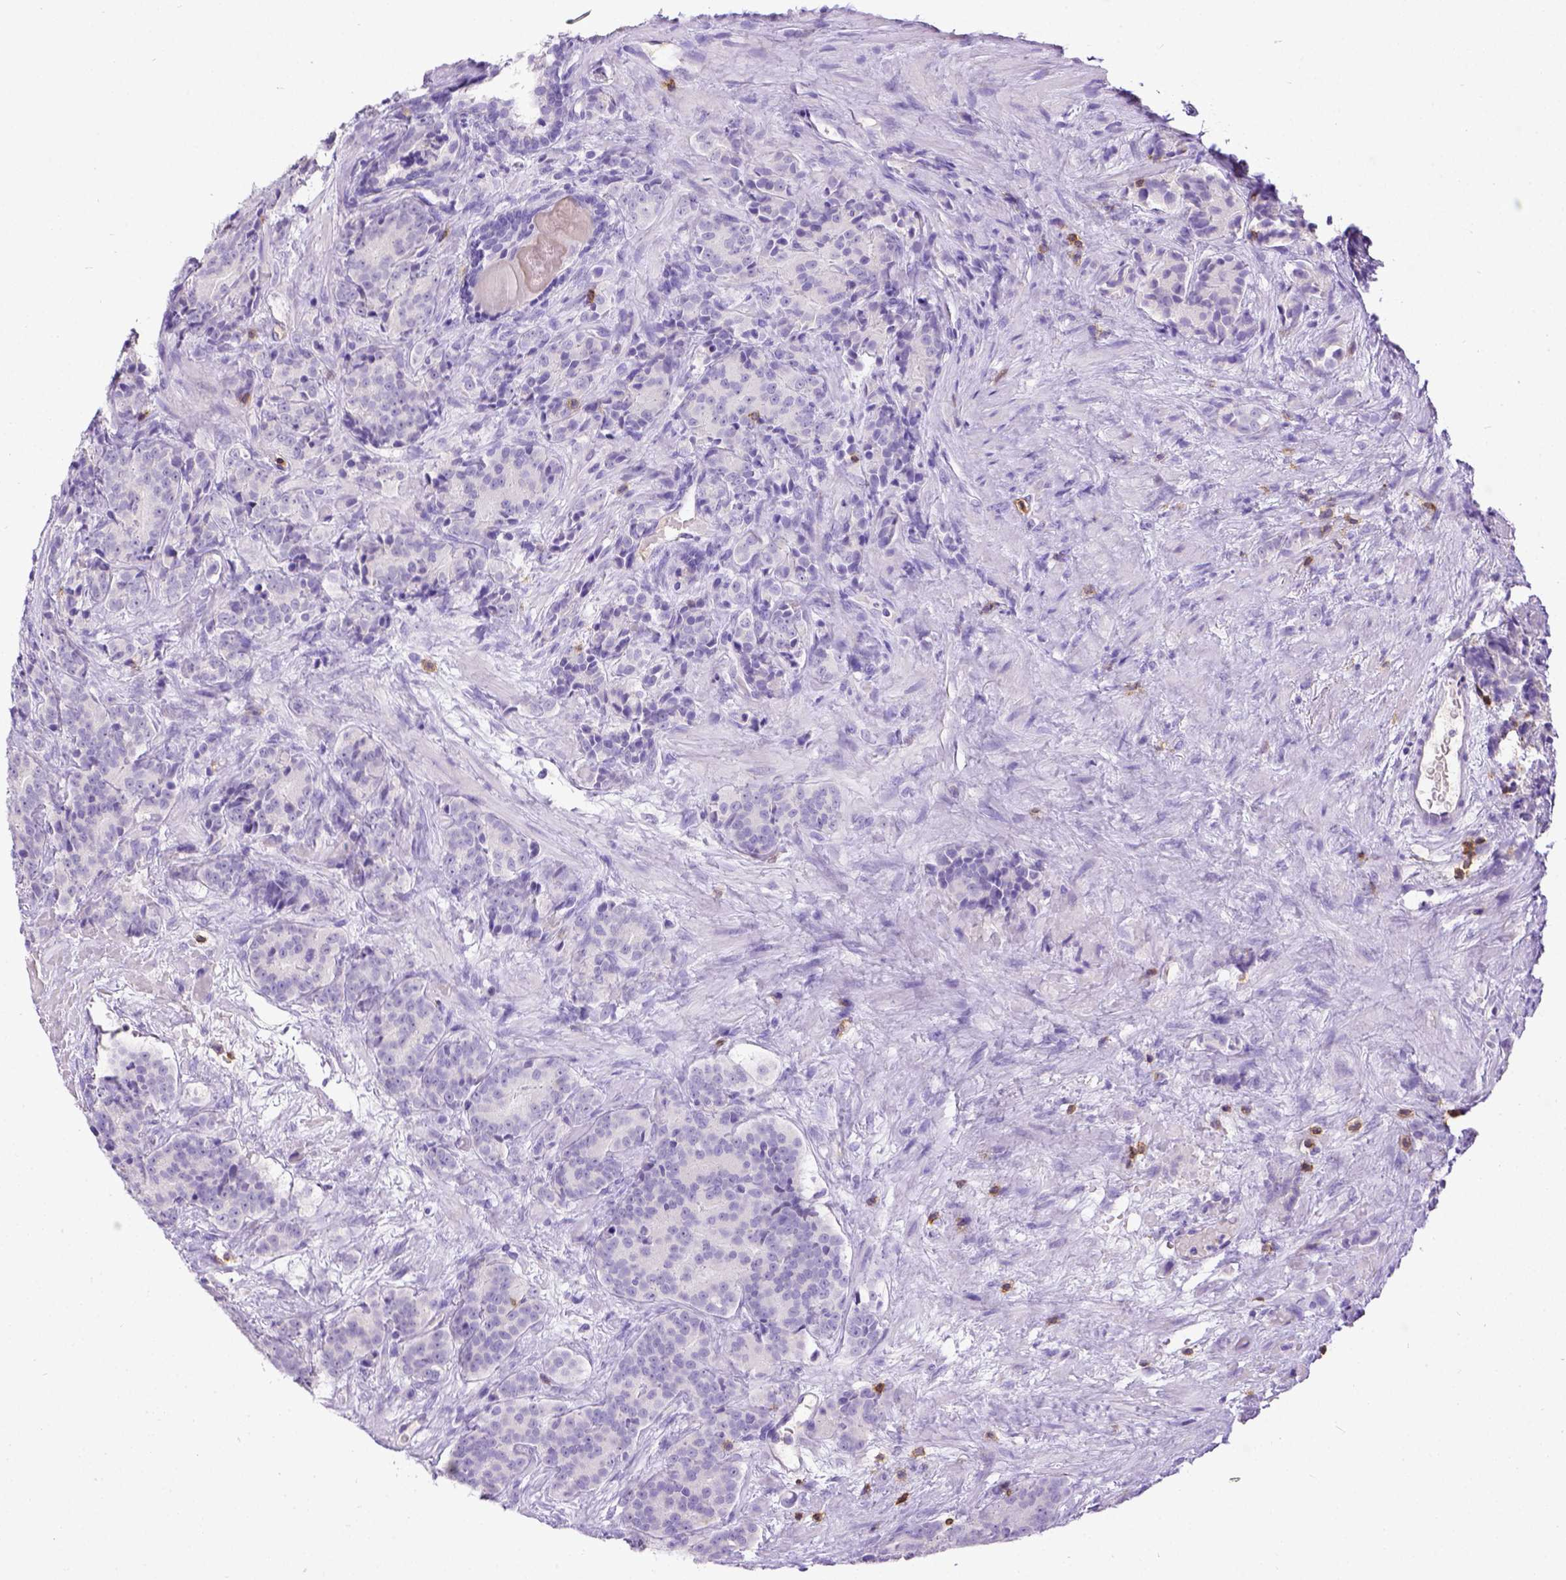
{"staining": {"intensity": "negative", "quantity": "none", "location": "none"}, "tissue": "prostate cancer", "cell_type": "Tumor cells", "image_type": "cancer", "snomed": [{"axis": "morphology", "description": "Adenocarcinoma, High grade"}, {"axis": "topography", "description": "Prostate"}], "caption": "A photomicrograph of human adenocarcinoma (high-grade) (prostate) is negative for staining in tumor cells.", "gene": "CD3E", "patient": {"sex": "male", "age": 90}}